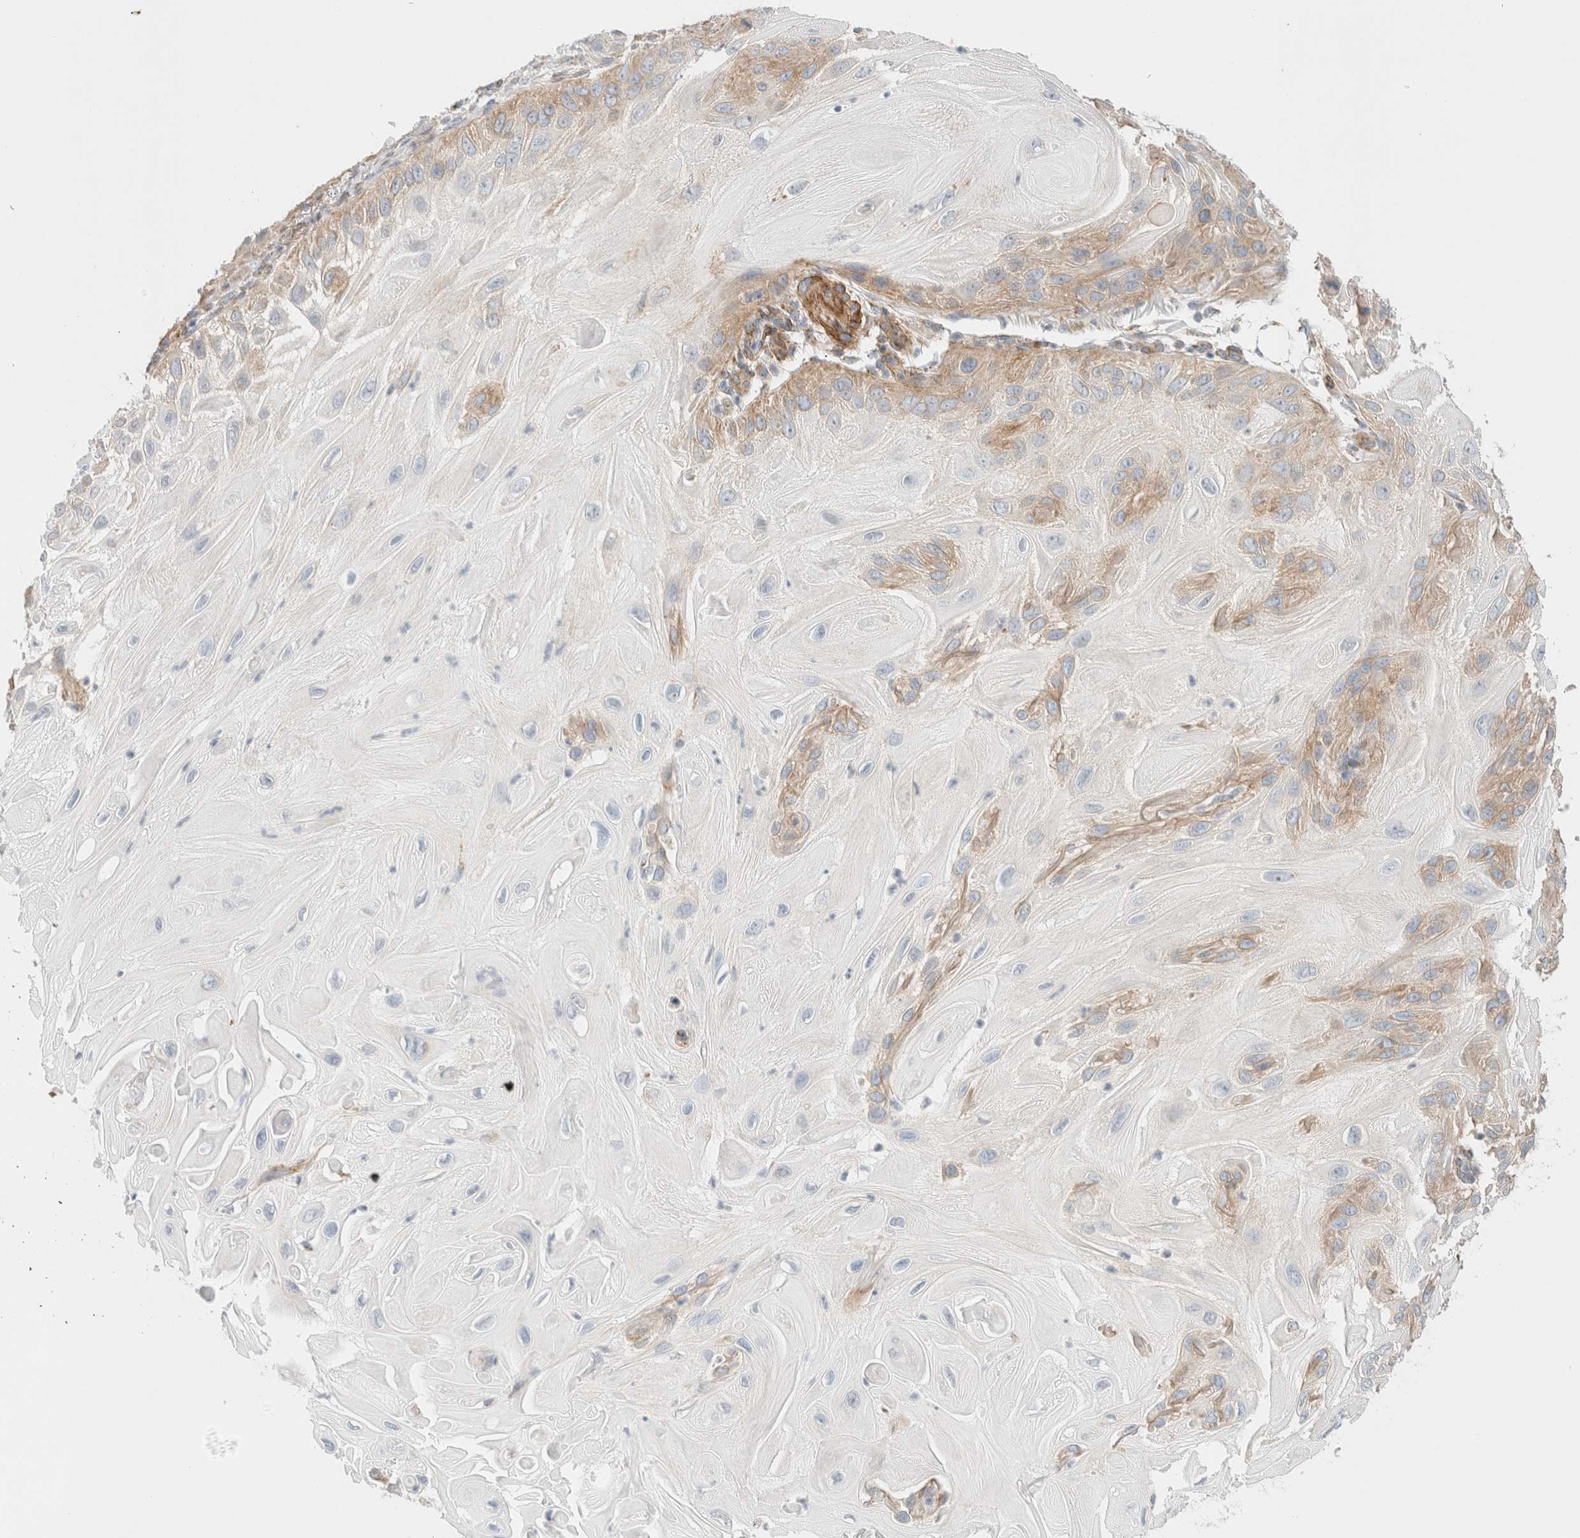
{"staining": {"intensity": "weak", "quantity": "<25%", "location": "cytoplasmic/membranous"}, "tissue": "skin cancer", "cell_type": "Tumor cells", "image_type": "cancer", "snomed": [{"axis": "morphology", "description": "Squamous cell carcinoma, NOS"}, {"axis": "topography", "description": "Skin"}], "caption": "A high-resolution histopathology image shows IHC staining of skin cancer, which displays no significant positivity in tumor cells.", "gene": "MRM3", "patient": {"sex": "female", "age": 77}}